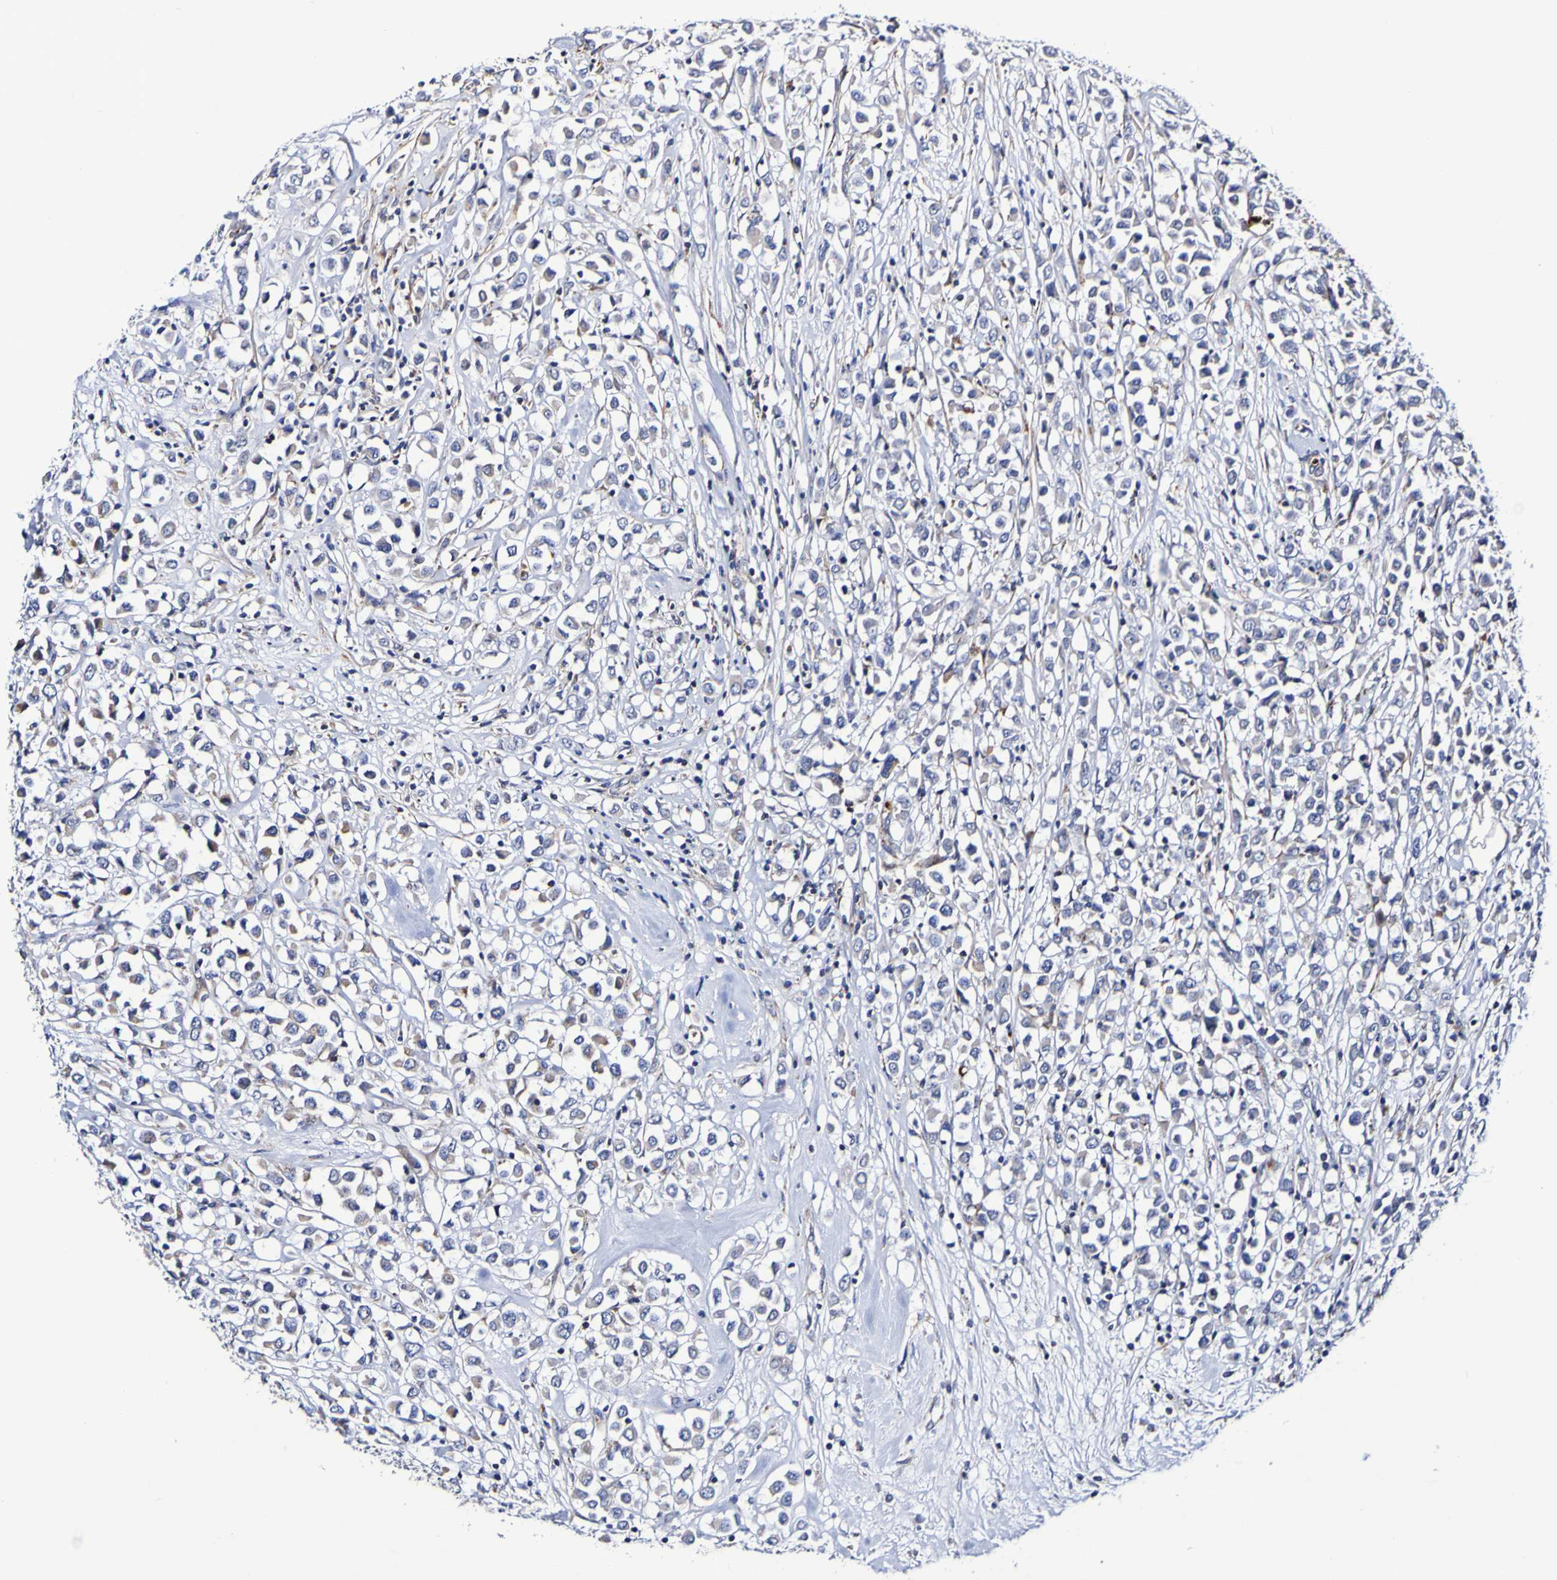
{"staining": {"intensity": "negative", "quantity": "none", "location": "none"}, "tissue": "breast cancer", "cell_type": "Tumor cells", "image_type": "cancer", "snomed": [{"axis": "morphology", "description": "Duct carcinoma"}, {"axis": "topography", "description": "Breast"}], "caption": "Protein analysis of breast intraductal carcinoma reveals no significant positivity in tumor cells.", "gene": "WNT4", "patient": {"sex": "female", "age": 61}}